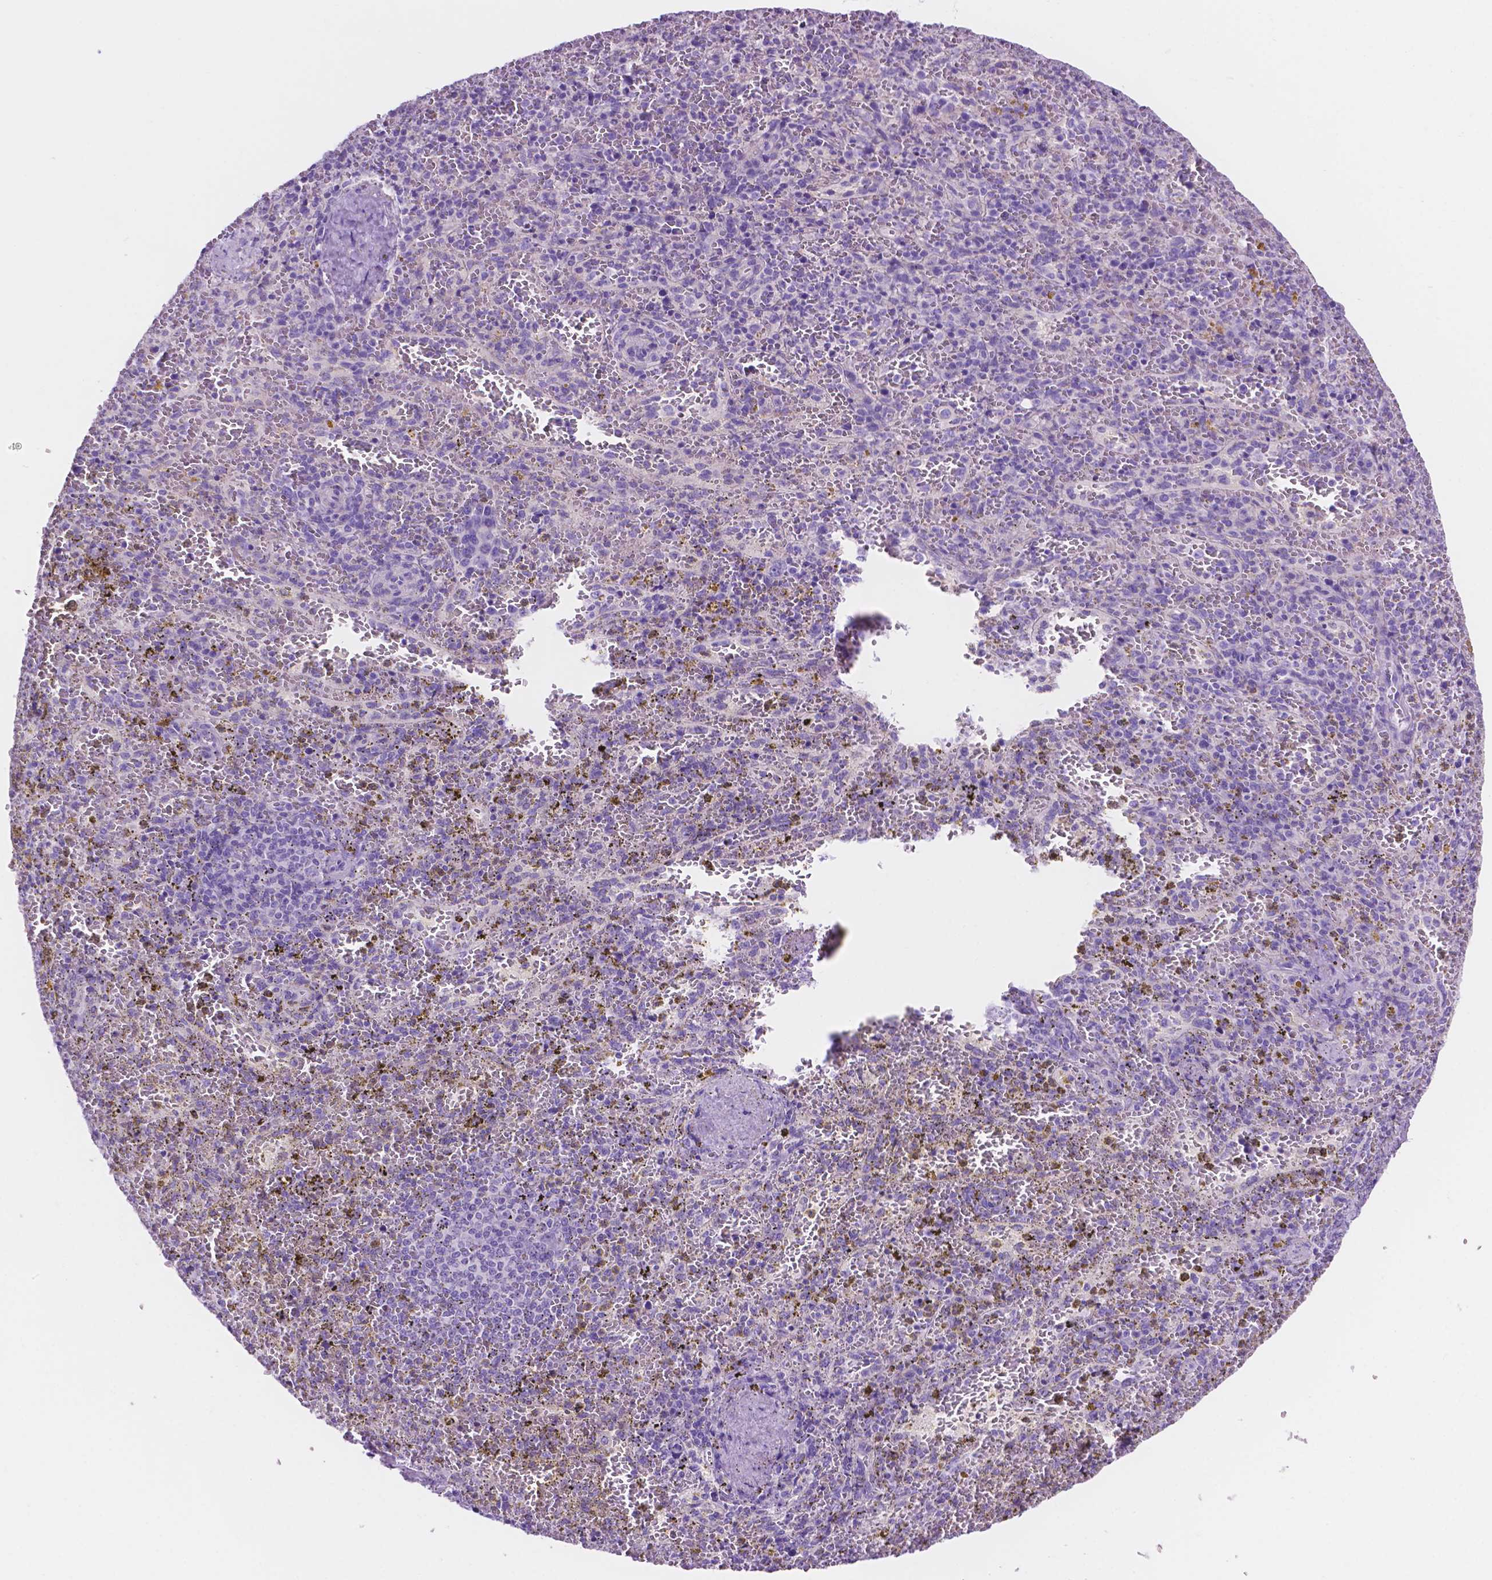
{"staining": {"intensity": "negative", "quantity": "none", "location": "none"}, "tissue": "spleen", "cell_type": "Cells in red pulp", "image_type": "normal", "snomed": [{"axis": "morphology", "description": "Normal tissue, NOS"}, {"axis": "topography", "description": "Spleen"}], "caption": "An immunohistochemistry (IHC) image of normal spleen is shown. There is no staining in cells in red pulp of spleen.", "gene": "IGFN1", "patient": {"sex": "female", "age": 50}}